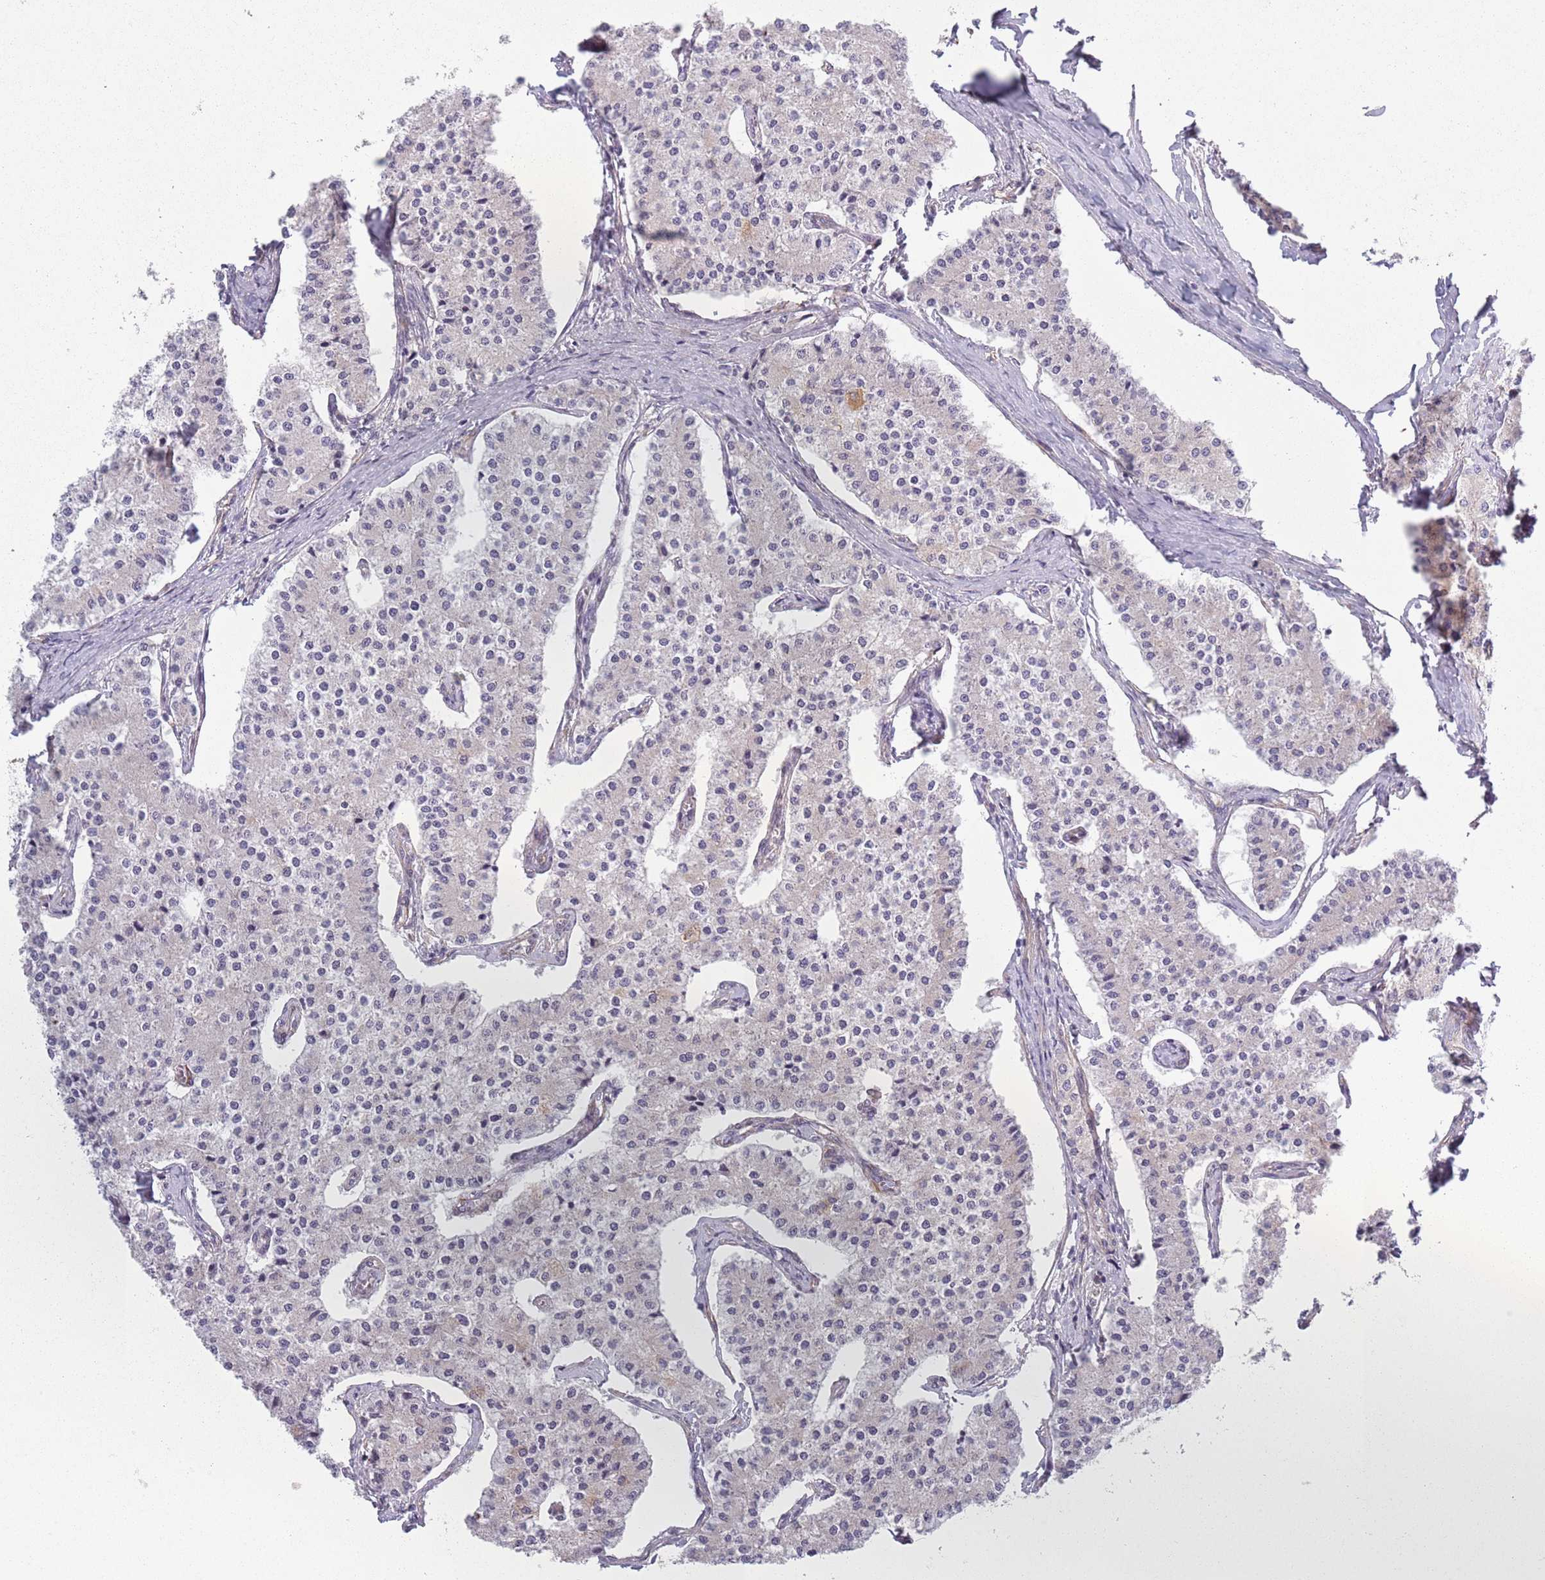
{"staining": {"intensity": "negative", "quantity": "none", "location": "none"}, "tissue": "carcinoid", "cell_type": "Tumor cells", "image_type": "cancer", "snomed": [{"axis": "morphology", "description": "Carcinoid, malignant, NOS"}, {"axis": "topography", "description": "Colon"}], "caption": "Human carcinoid stained for a protein using immunohistochemistry shows no positivity in tumor cells.", "gene": "COQ5", "patient": {"sex": "female", "age": 52}}